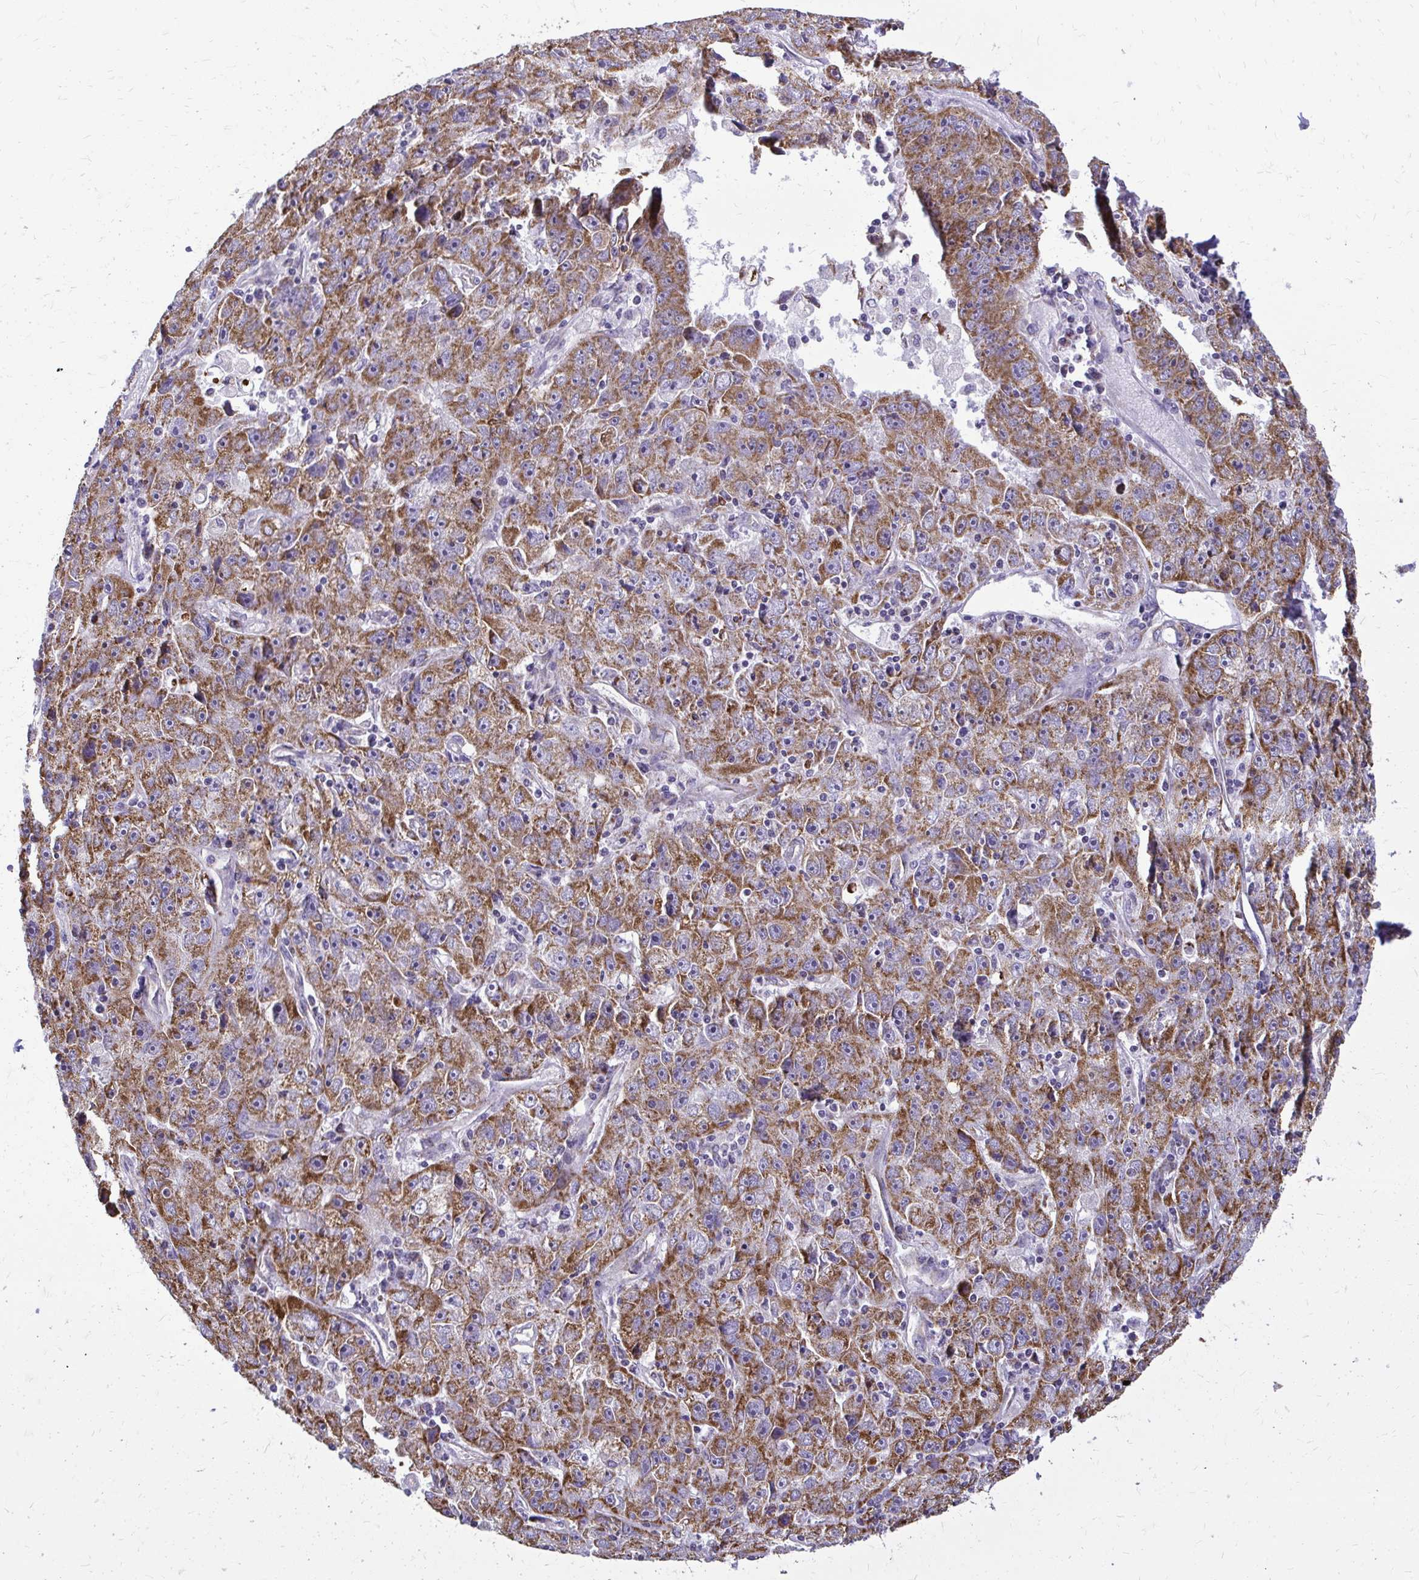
{"staining": {"intensity": "moderate", "quantity": ">75%", "location": "cytoplasmic/membranous"}, "tissue": "lung cancer", "cell_type": "Tumor cells", "image_type": "cancer", "snomed": [{"axis": "morphology", "description": "Normal morphology"}, {"axis": "morphology", "description": "Adenocarcinoma, NOS"}, {"axis": "topography", "description": "Lymph node"}, {"axis": "topography", "description": "Lung"}], "caption": "Protein staining of lung adenocarcinoma tissue demonstrates moderate cytoplasmic/membranous positivity in about >75% of tumor cells.", "gene": "IFIT1", "patient": {"sex": "female", "age": 57}}